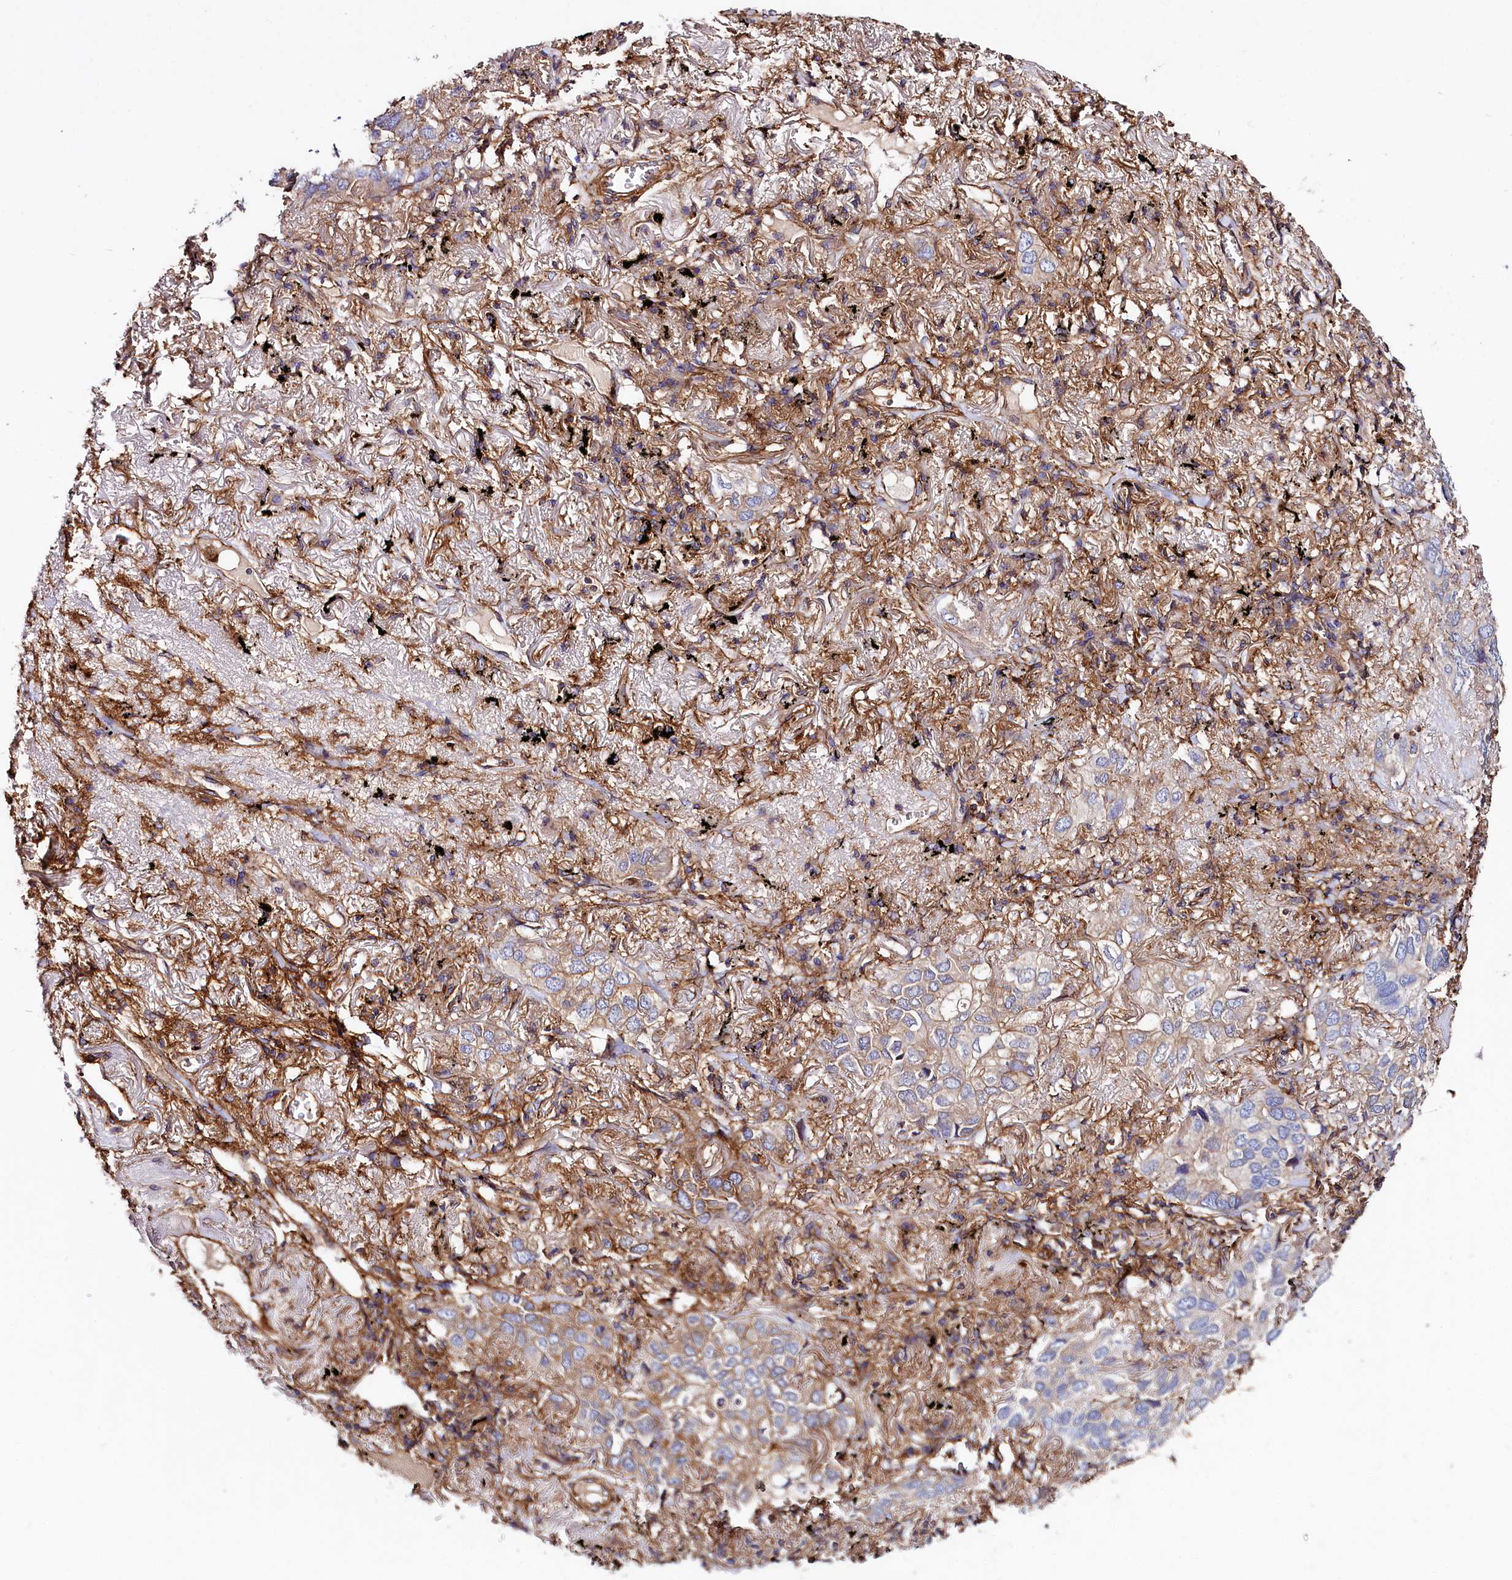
{"staining": {"intensity": "weak", "quantity": "25%-75%", "location": "cytoplasmic/membranous"}, "tissue": "lung cancer", "cell_type": "Tumor cells", "image_type": "cancer", "snomed": [{"axis": "morphology", "description": "Adenocarcinoma, NOS"}, {"axis": "topography", "description": "Lung"}], "caption": "Protein expression analysis of lung cancer (adenocarcinoma) shows weak cytoplasmic/membranous expression in about 25%-75% of tumor cells.", "gene": "ANO6", "patient": {"sex": "male", "age": 65}}